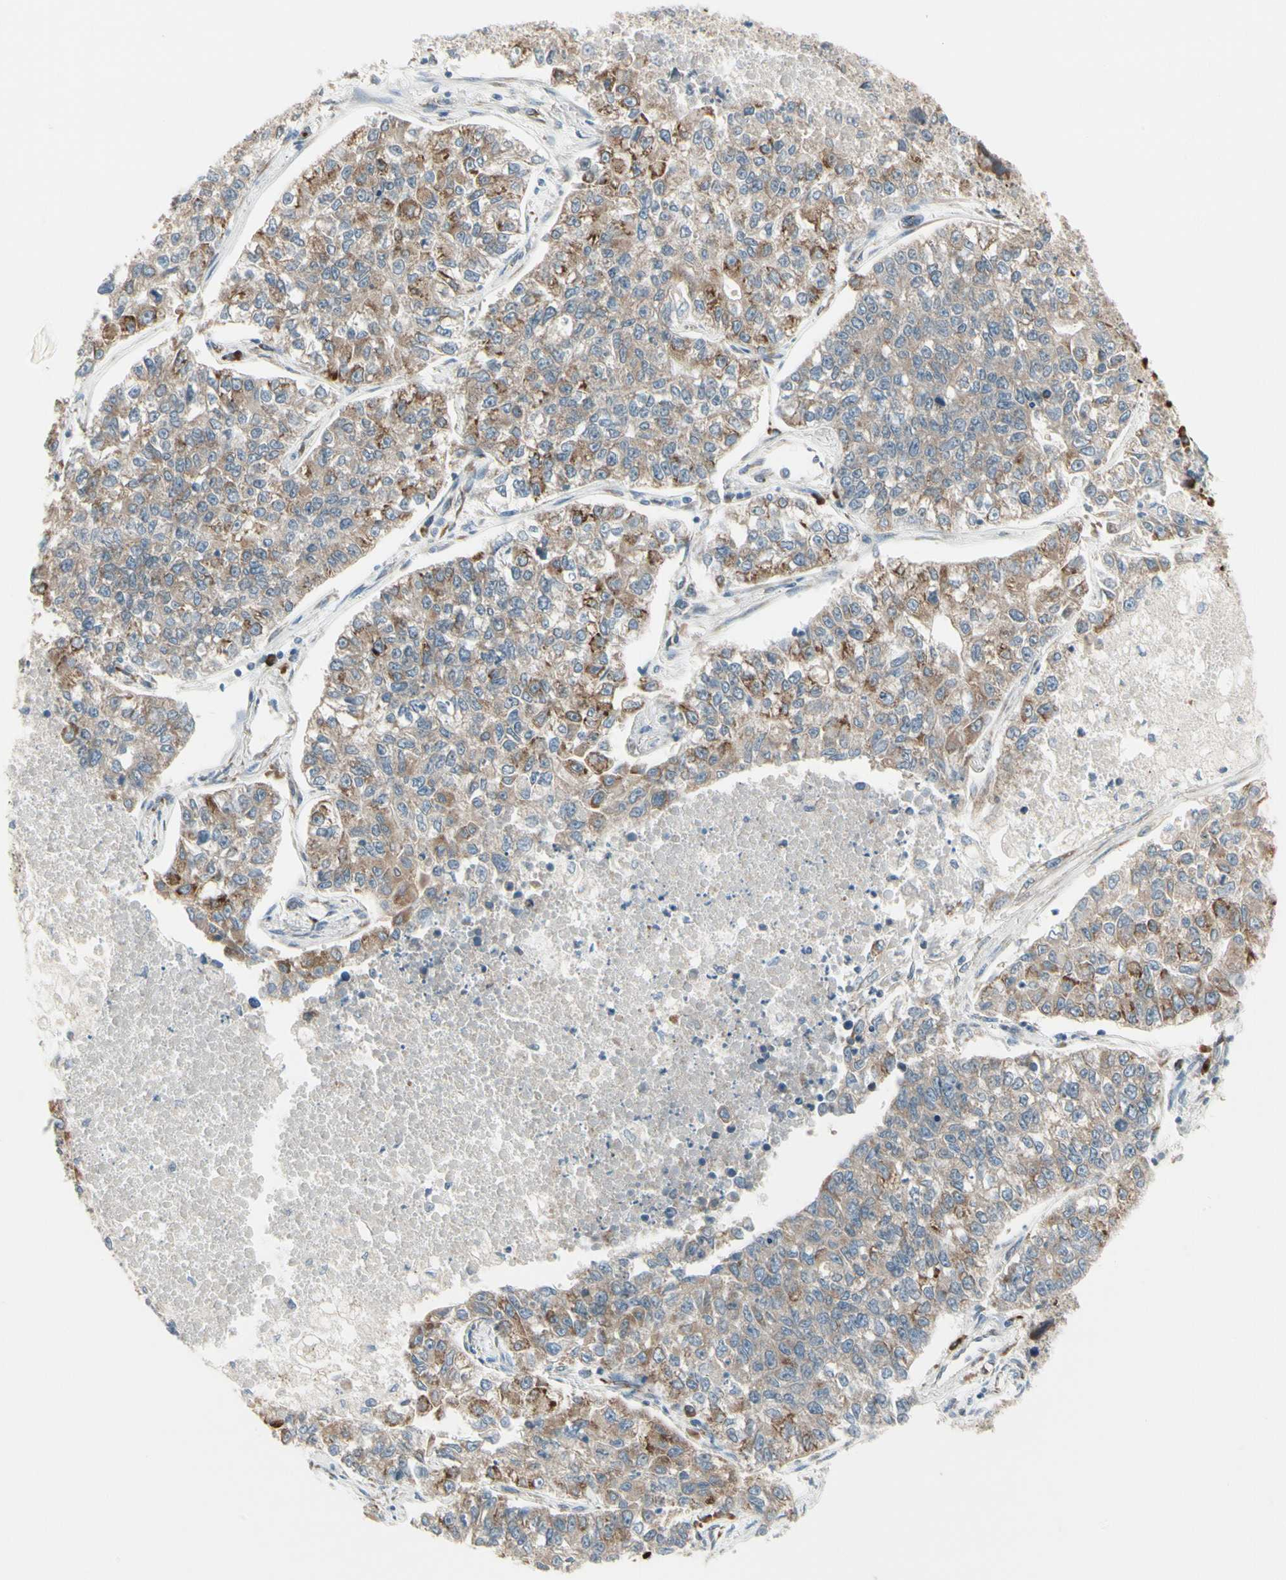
{"staining": {"intensity": "moderate", "quantity": ">75%", "location": "cytoplasmic/membranous"}, "tissue": "lung cancer", "cell_type": "Tumor cells", "image_type": "cancer", "snomed": [{"axis": "morphology", "description": "Adenocarcinoma, NOS"}, {"axis": "topography", "description": "Lung"}], "caption": "Brown immunohistochemical staining in adenocarcinoma (lung) displays moderate cytoplasmic/membranous expression in about >75% of tumor cells.", "gene": "FNDC3A", "patient": {"sex": "male", "age": 49}}